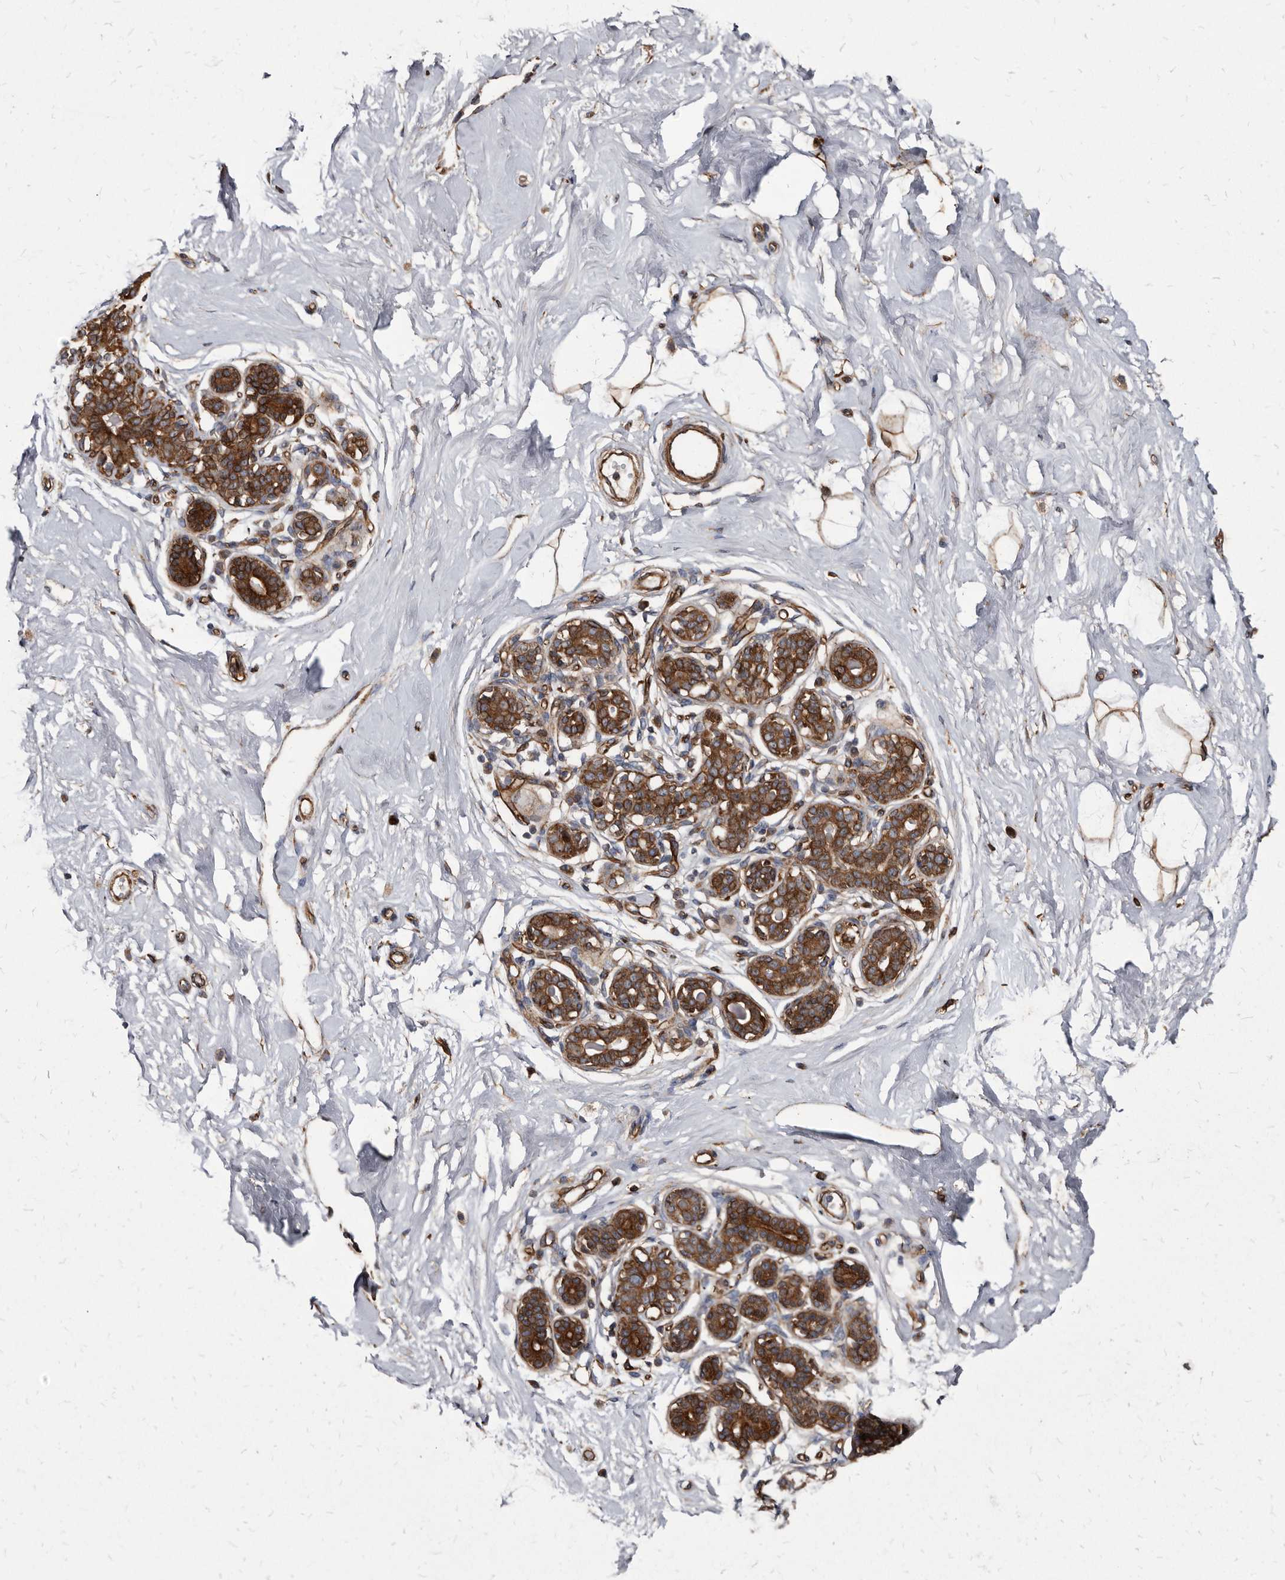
{"staining": {"intensity": "strong", "quantity": ">75%", "location": "cytoplasmic/membranous"}, "tissue": "breast", "cell_type": "Adipocytes", "image_type": "normal", "snomed": [{"axis": "morphology", "description": "Normal tissue, NOS"}, {"axis": "morphology", "description": "Adenoma, NOS"}, {"axis": "topography", "description": "Breast"}], "caption": "Strong cytoplasmic/membranous expression is seen in approximately >75% of adipocytes in normal breast. The staining was performed using DAB, with brown indicating positive protein expression. Nuclei are stained blue with hematoxylin.", "gene": "KCTD20", "patient": {"sex": "female", "age": 23}}